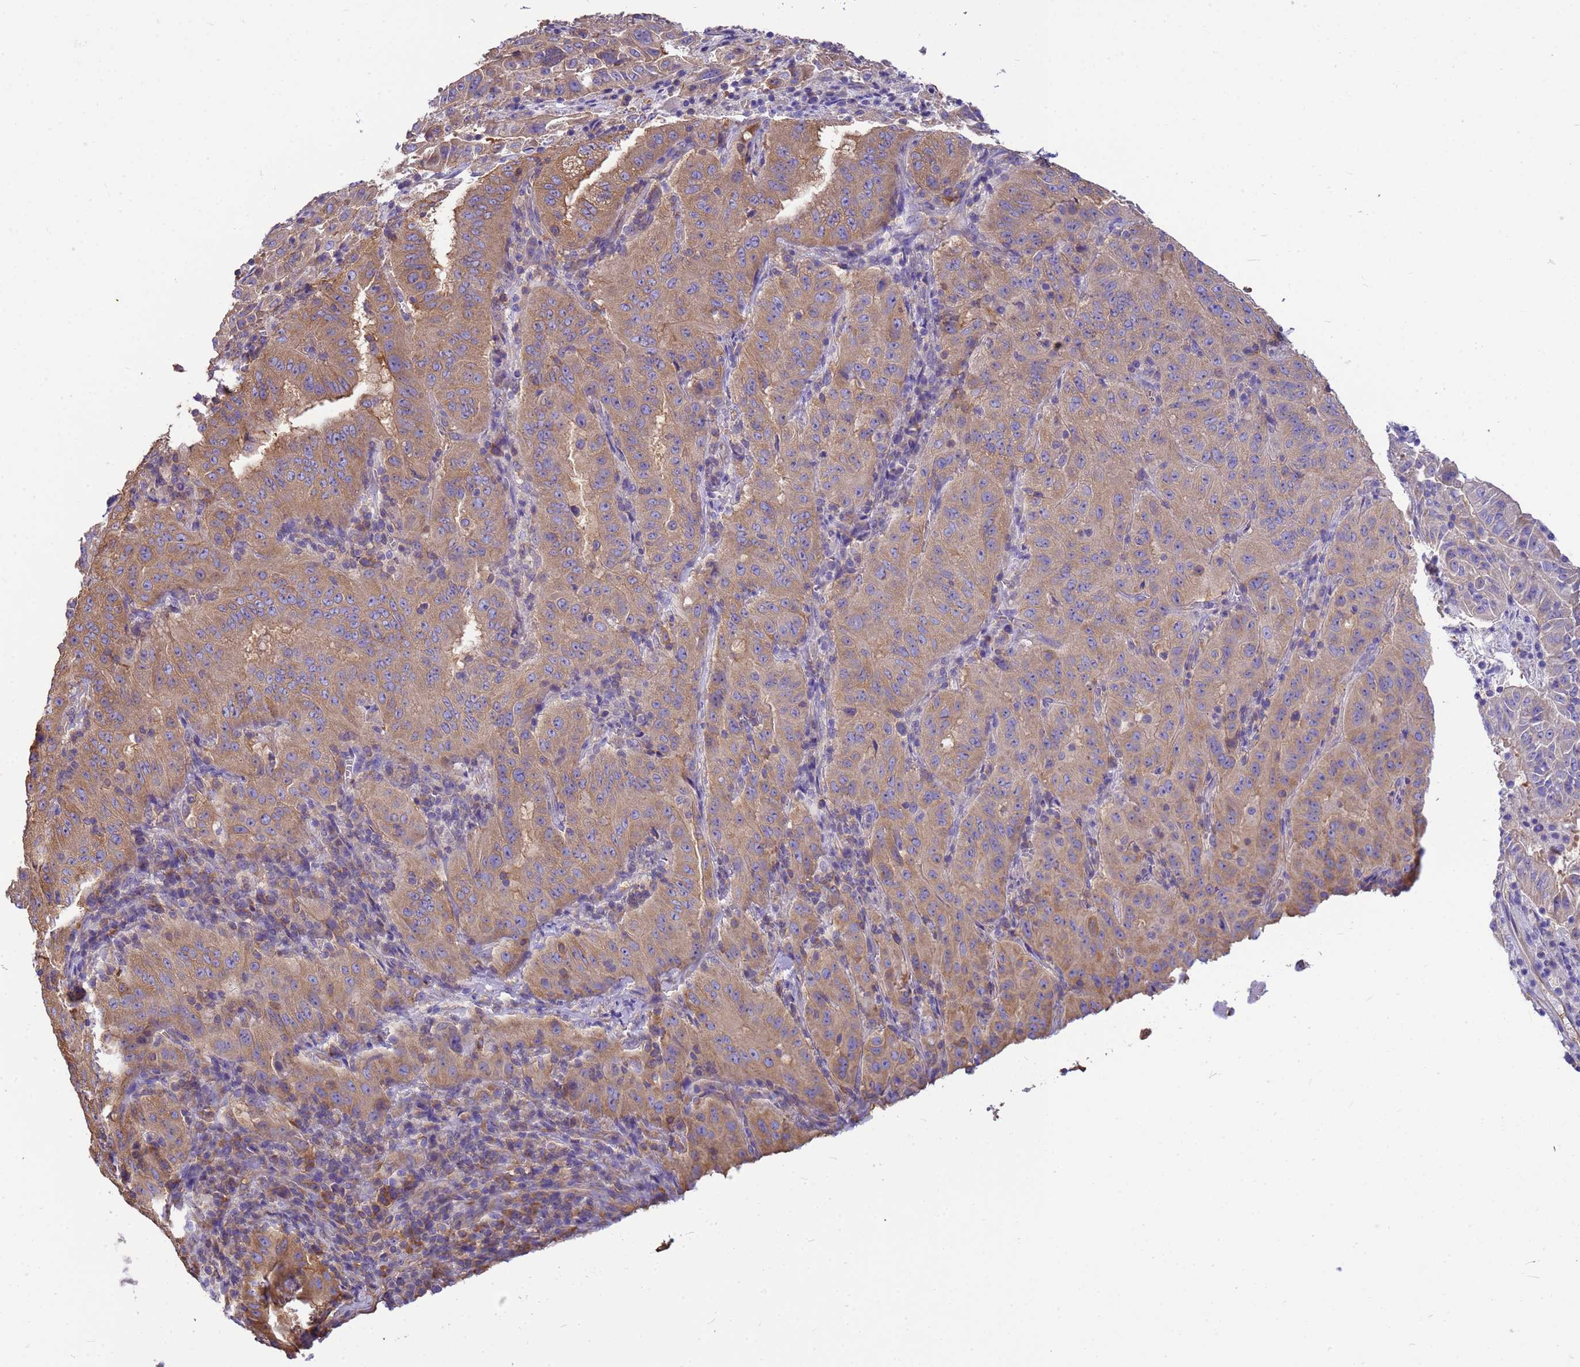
{"staining": {"intensity": "weak", "quantity": "25%-75%", "location": "cytoplasmic/membranous"}, "tissue": "pancreatic cancer", "cell_type": "Tumor cells", "image_type": "cancer", "snomed": [{"axis": "morphology", "description": "Adenocarcinoma, NOS"}, {"axis": "topography", "description": "Pancreas"}], "caption": "A high-resolution image shows IHC staining of adenocarcinoma (pancreatic), which demonstrates weak cytoplasmic/membranous expression in about 25%-75% of tumor cells.", "gene": "TUBB1", "patient": {"sex": "male", "age": 63}}